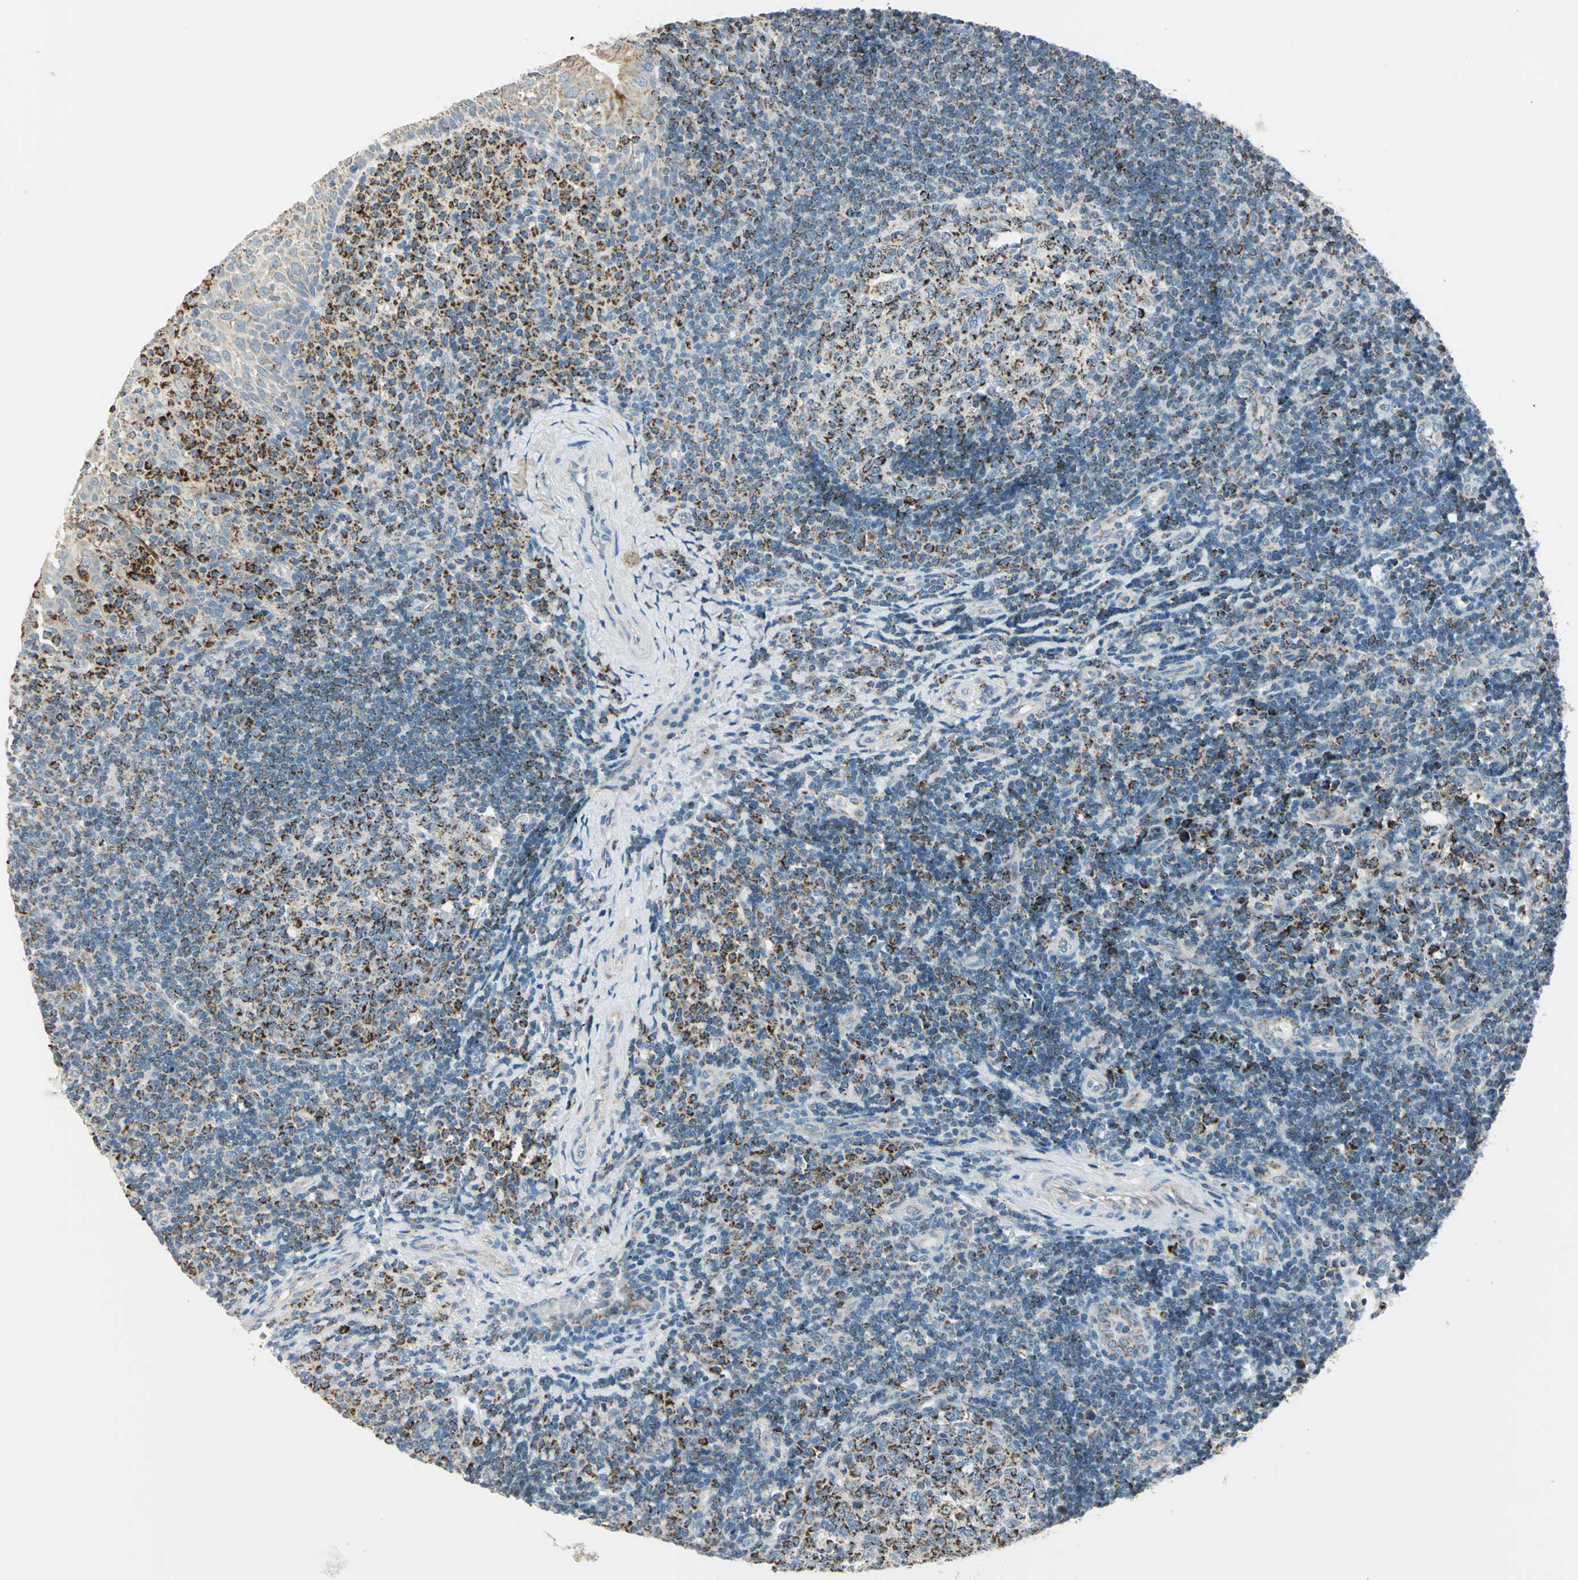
{"staining": {"intensity": "strong", "quantity": ">75%", "location": "cytoplasmic/membranous"}, "tissue": "tonsil", "cell_type": "Germinal center cells", "image_type": "normal", "snomed": [{"axis": "morphology", "description": "Normal tissue, NOS"}, {"axis": "topography", "description": "Tonsil"}], "caption": "Immunohistochemistry histopathology image of normal tonsil: tonsil stained using immunohistochemistry (IHC) reveals high levels of strong protein expression localized specifically in the cytoplasmic/membranous of germinal center cells, appearing as a cytoplasmic/membranous brown color.", "gene": "ACADM", "patient": {"sex": "female", "age": 40}}